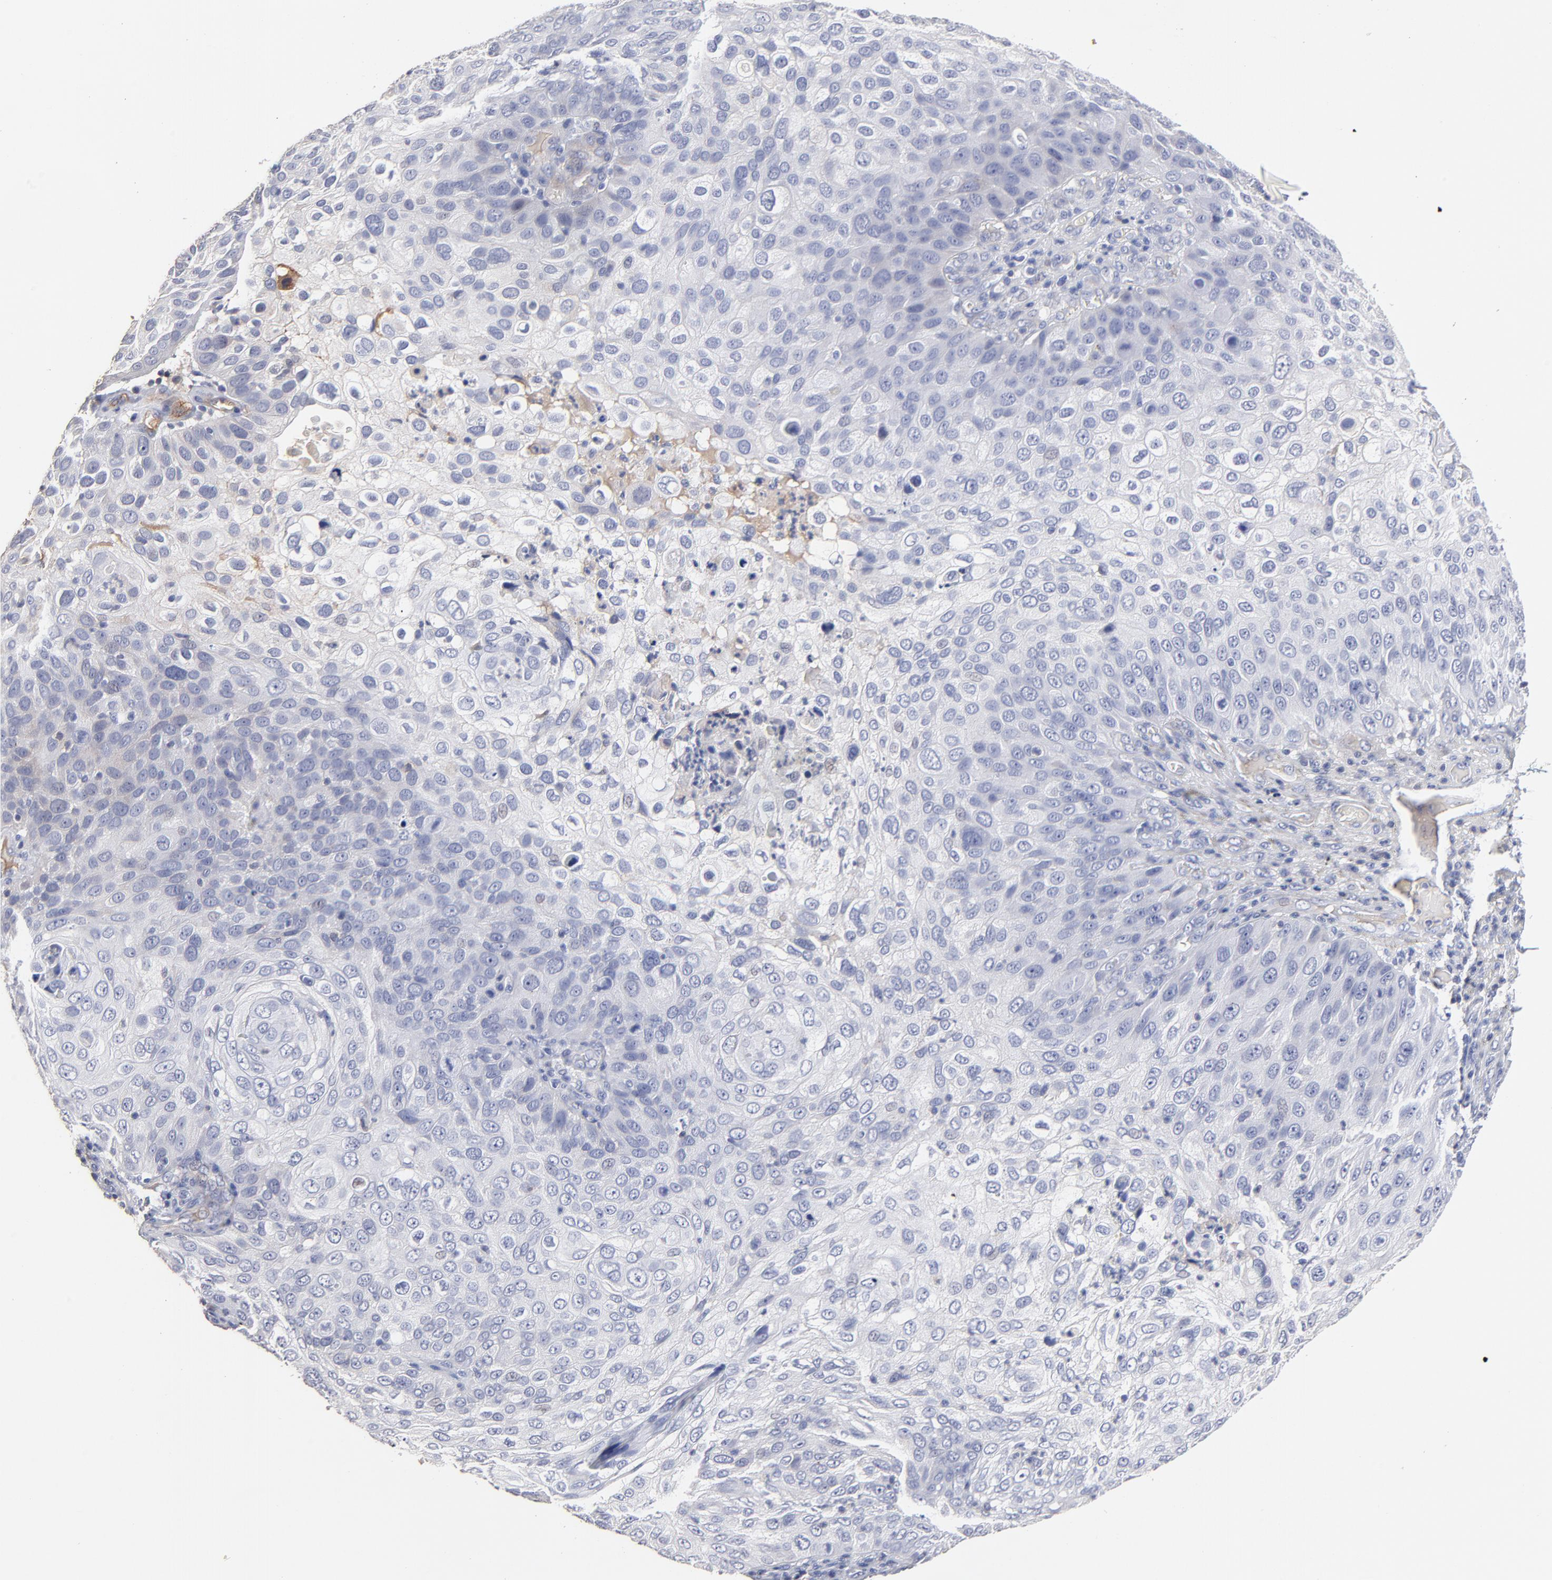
{"staining": {"intensity": "negative", "quantity": "none", "location": "none"}, "tissue": "skin cancer", "cell_type": "Tumor cells", "image_type": "cancer", "snomed": [{"axis": "morphology", "description": "Squamous cell carcinoma, NOS"}, {"axis": "topography", "description": "Skin"}], "caption": "This photomicrograph is of skin cancer (squamous cell carcinoma) stained with immunohistochemistry to label a protein in brown with the nuclei are counter-stained blue. There is no staining in tumor cells. The staining is performed using DAB (3,3'-diaminobenzidine) brown chromogen with nuclei counter-stained in using hematoxylin.", "gene": "TRAT1", "patient": {"sex": "male", "age": 87}}